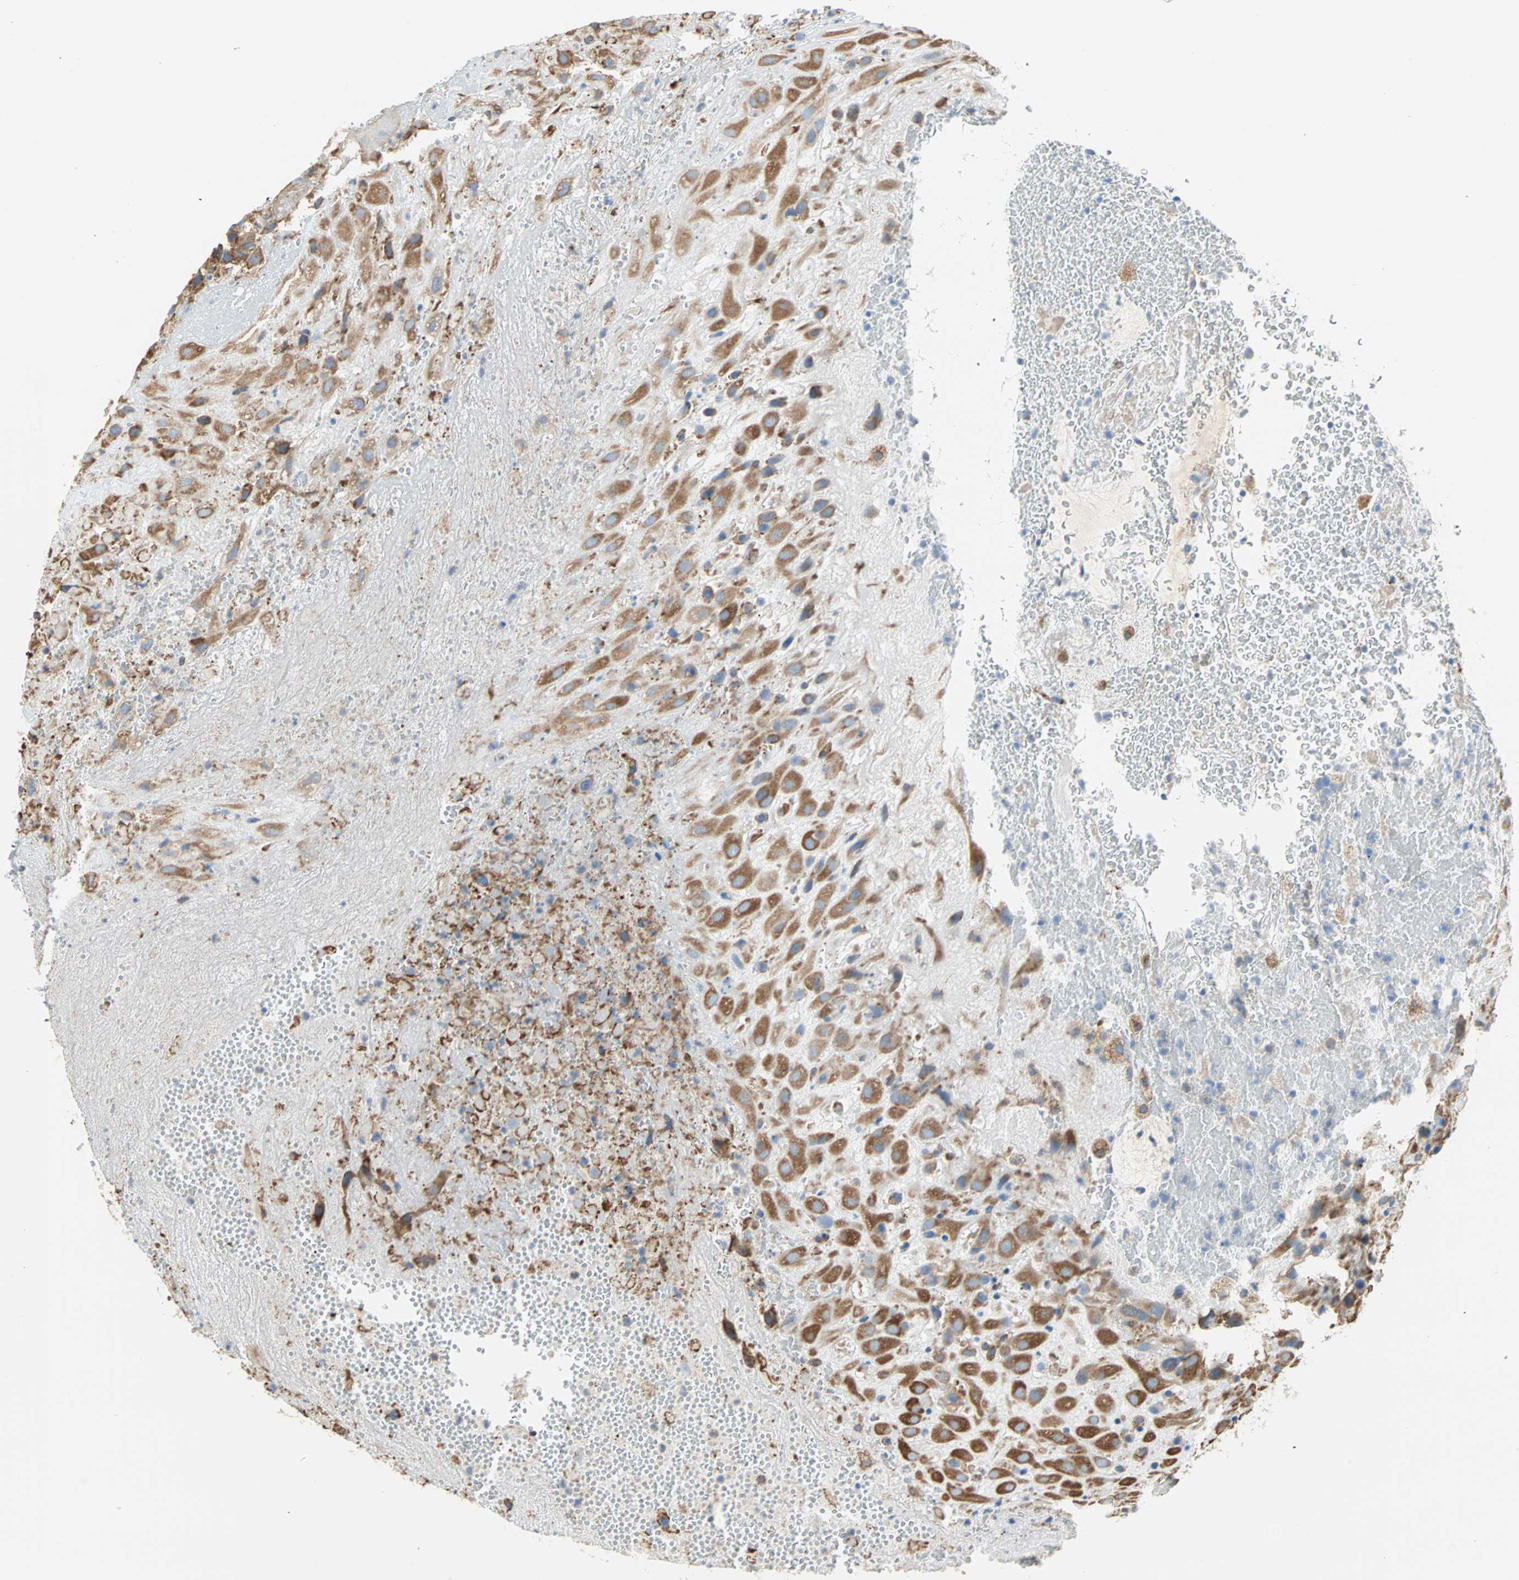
{"staining": {"intensity": "moderate", "quantity": ">75%", "location": "cytoplasmic/membranous"}, "tissue": "placenta", "cell_type": "Decidual cells", "image_type": "normal", "snomed": [{"axis": "morphology", "description": "Normal tissue, NOS"}, {"axis": "topography", "description": "Placenta"}], "caption": "DAB (3,3'-diaminobenzidine) immunohistochemical staining of benign human placenta shows moderate cytoplasmic/membranous protein expression in about >75% of decidual cells.", "gene": "PLCXD1", "patient": {"sex": "female", "age": 19}}